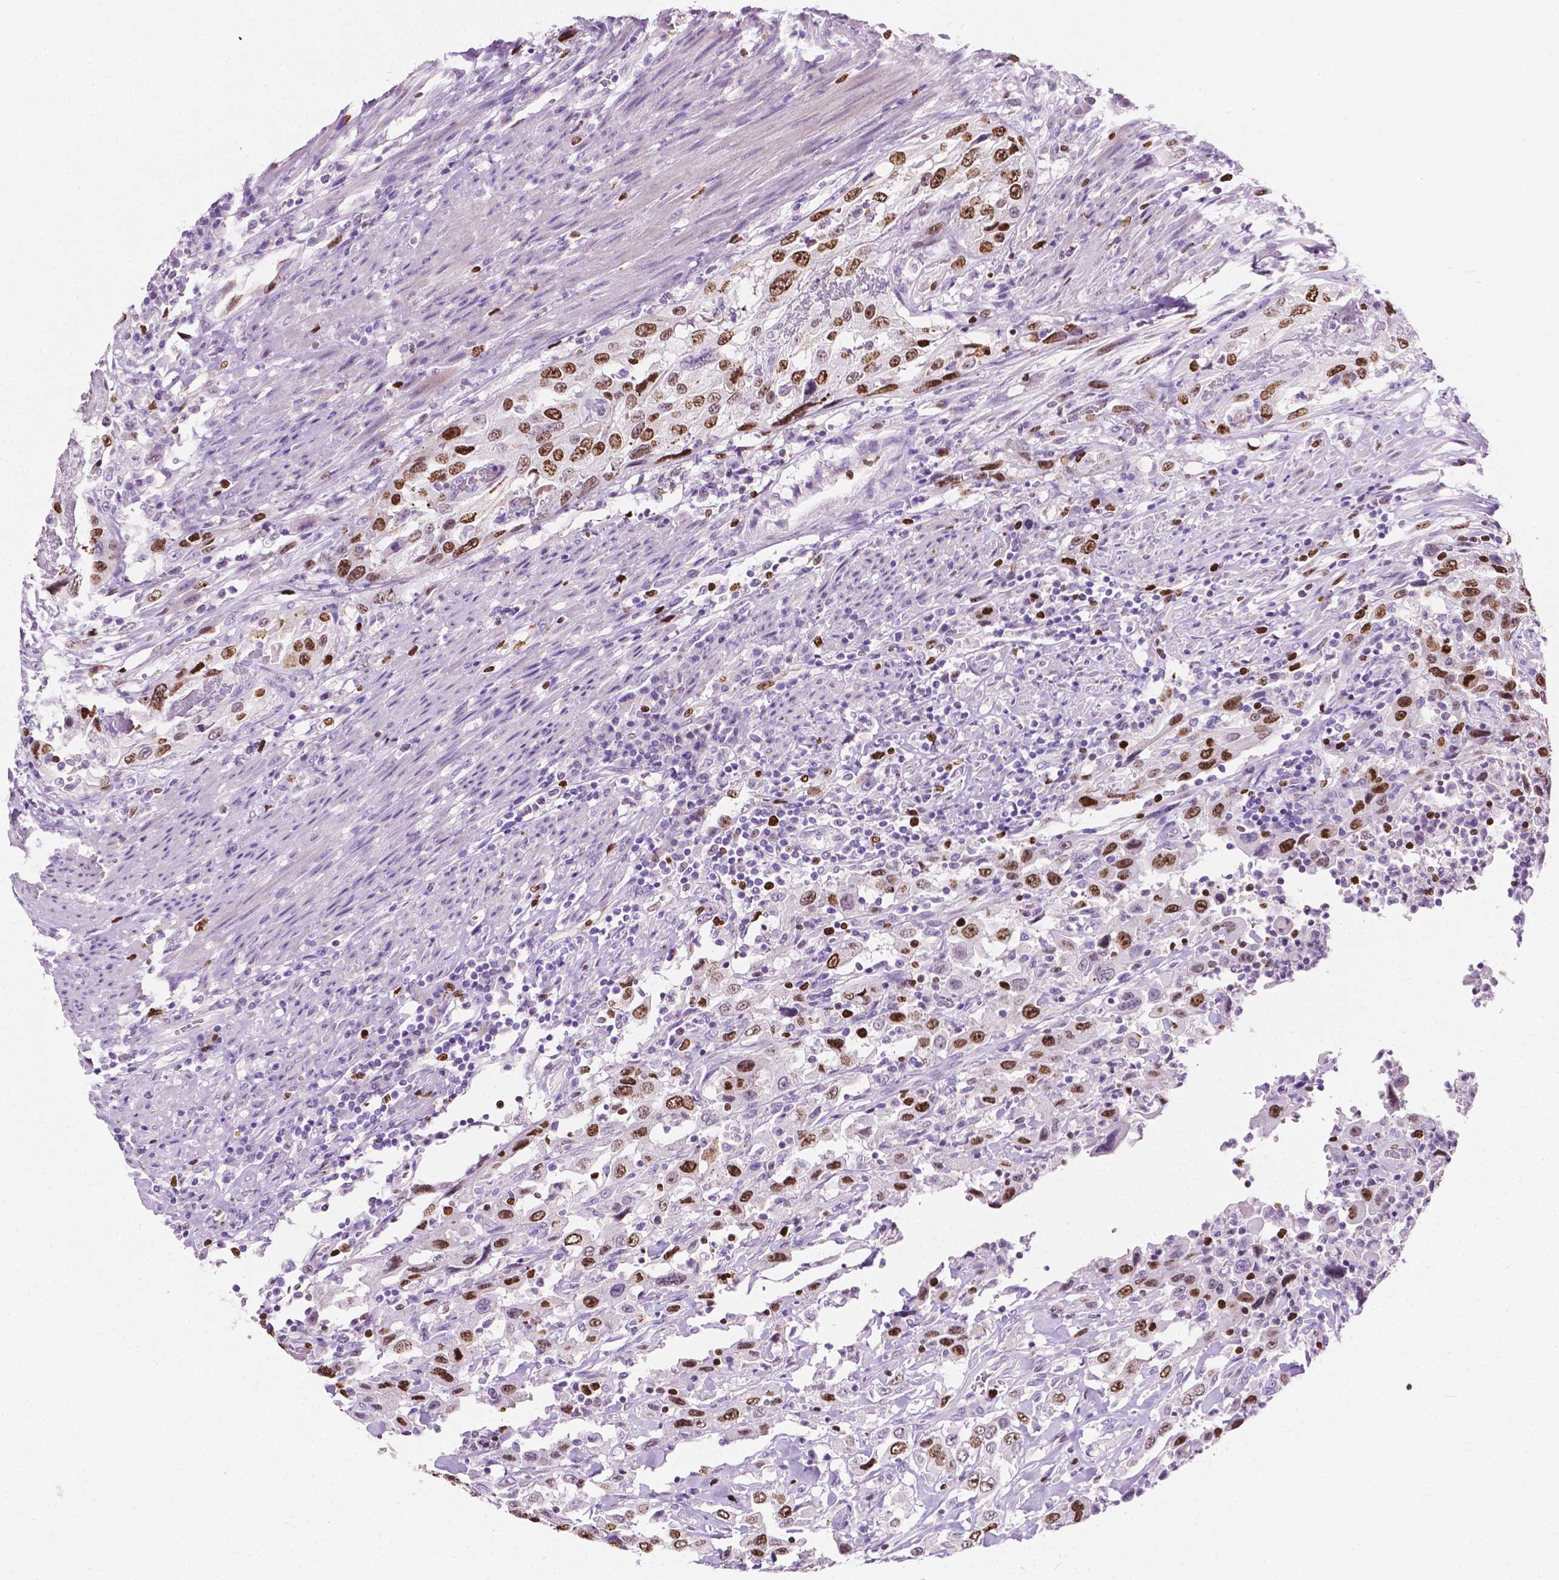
{"staining": {"intensity": "strong", "quantity": "25%-75%", "location": "nuclear"}, "tissue": "urothelial cancer", "cell_type": "Tumor cells", "image_type": "cancer", "snomed": [{"axis": "morphology", "description": "Urothelial carcinoma, High grade"}, {"axis": "topography", "description": "Urinary bladder"}], "caption": "Urothelial carcinoma (high-grade) stained for a protein (brown) exhibits strong nuclear positive staining in about 25%-75% of tumor cells.", "gene": "SIAH2", "patient": {"sex": "male", "age": 61}}